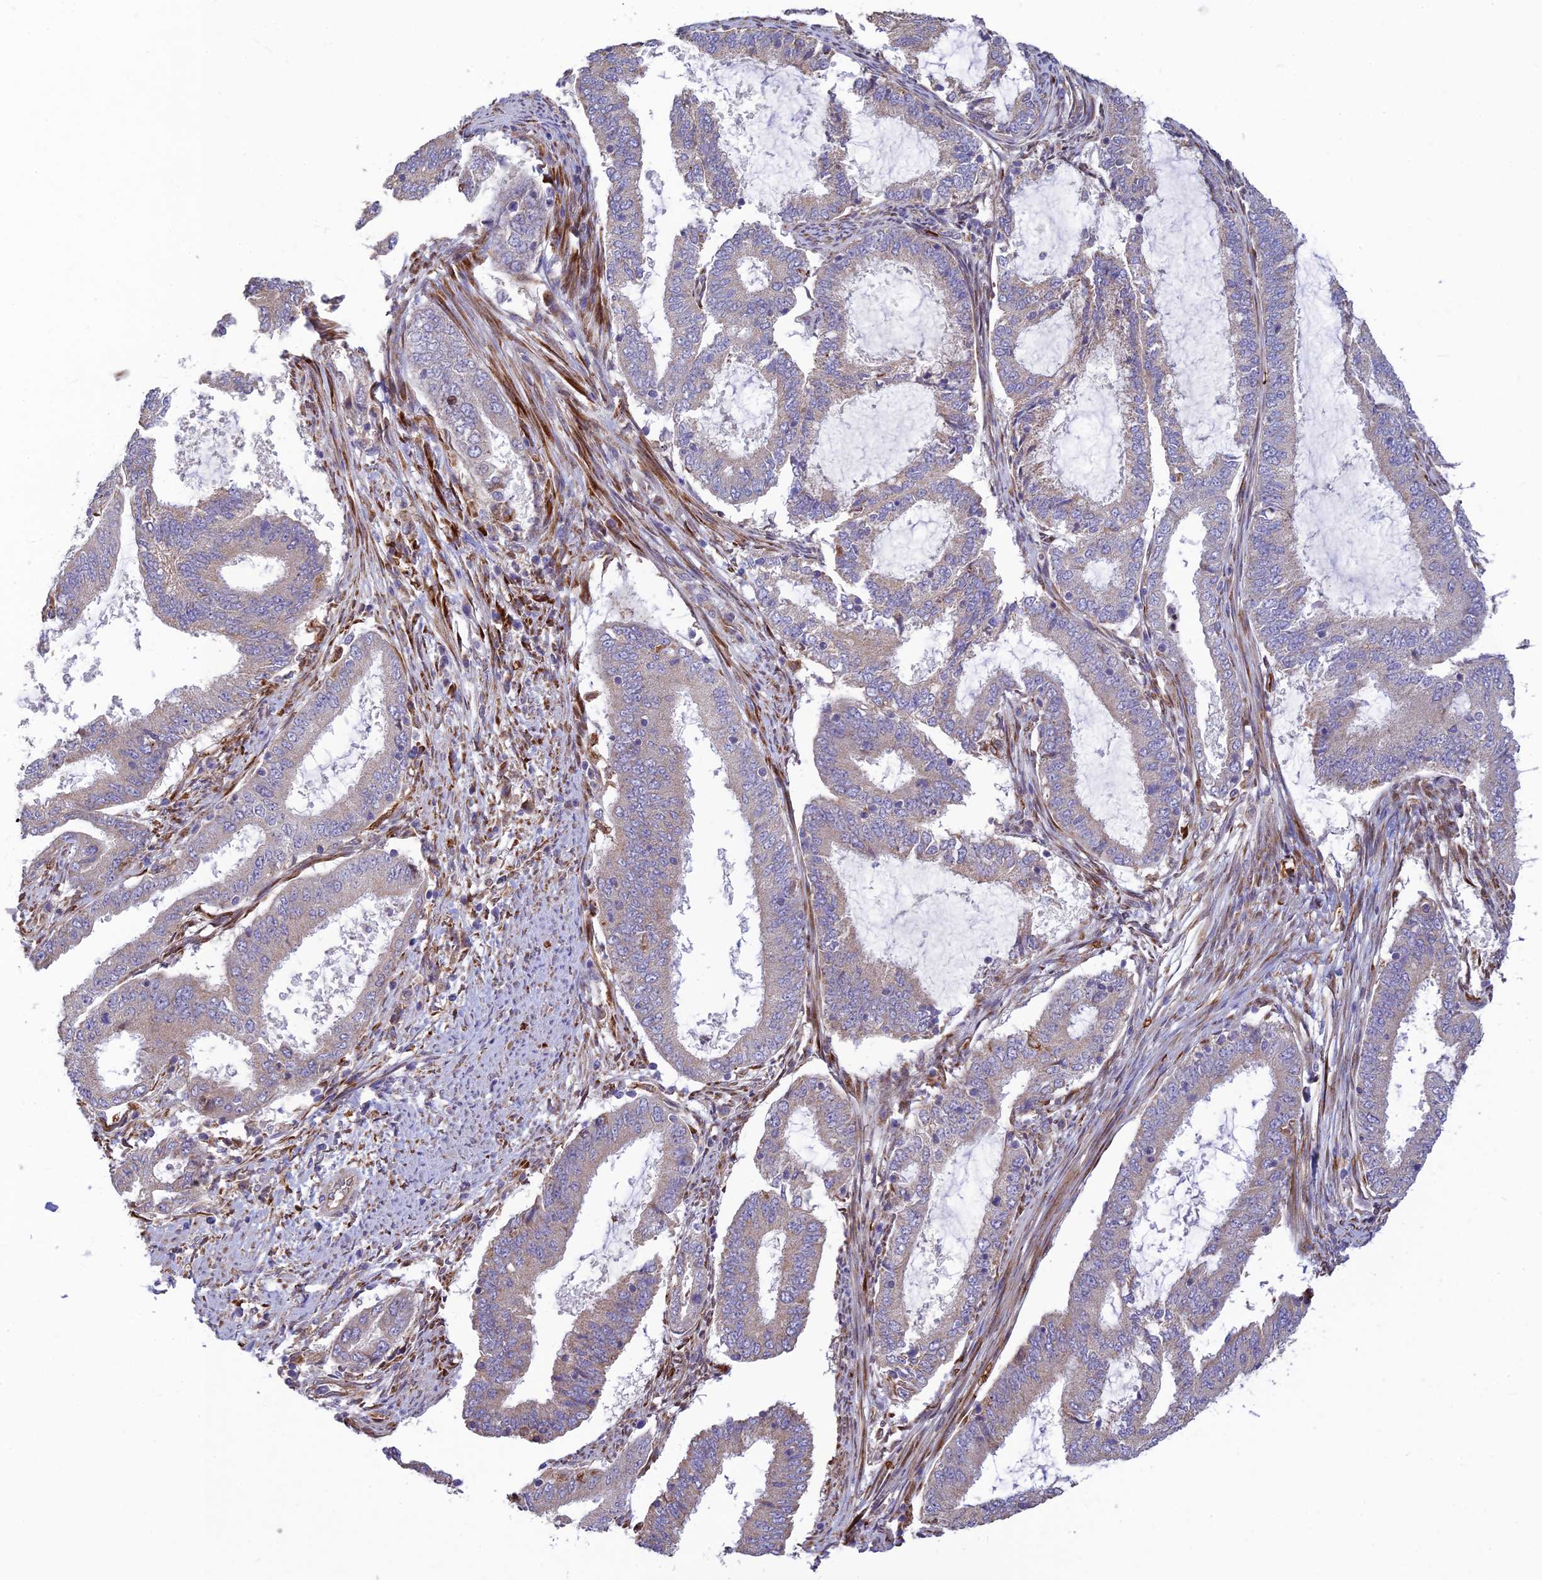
{"staining": {"intensity": "weak", "quantity": "<25%", "location": "cytoplasmic/membranous"}, "tissue": "endometrial cancer", "cell_type": "Tumor cells", "image_type": "cancer", "snomed": [{"axis": "morphology", "description": "Adenocarcinoma, NOS"}, {"axis": "topography", "description": "Endometrium"}], "caption": "Tumor cells show no significant staining in endometrial cancer.", "gene": "UFSP2", "patient": {"sex": "female", "age": 51}}